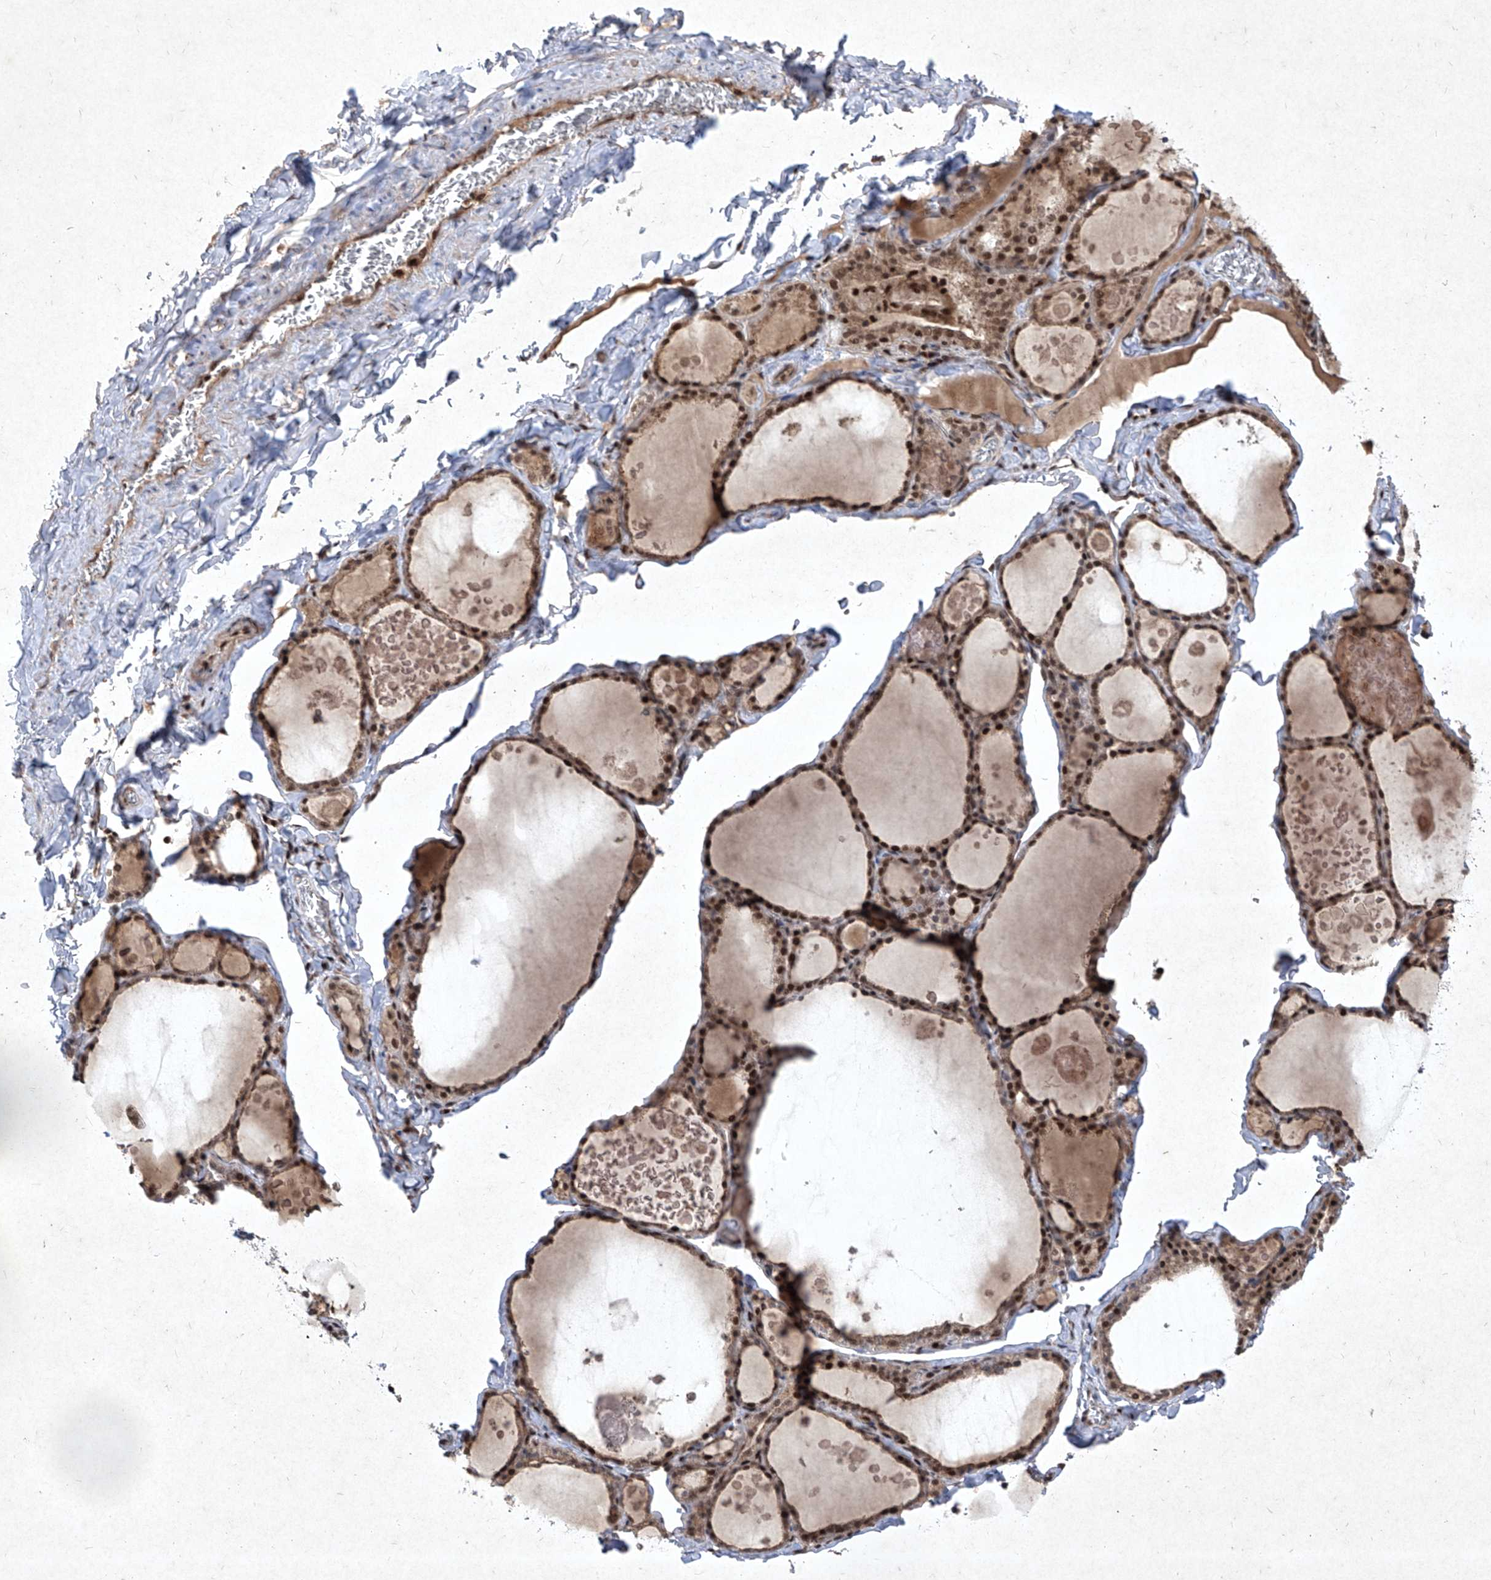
{"staining": {"intensity": "strong", "quantity": ">75%", "location": "nuclear"}, "tissue": "thyroid gland", "cell_type": "Glandular cells", "image_type": "normal", "snomed": [{"axis": "morphology", "description": "Normal tissue, NOS"}, {"axis": "topography", "description": "Thyroid gland"}], "caption": "Protein expression analysis of benign thyroid gland shows strong nuclear positivity in approximately >75% of glandular cells. The staining was performed using DAB (3,3'-diaminobenzidine) to visualize the protein expression in brown, while the nuclei were stained in blue with hematoxylin (Magnification: 20x).", "gene": "IRF2", "patient": {"sex": "male", "age": 56}}